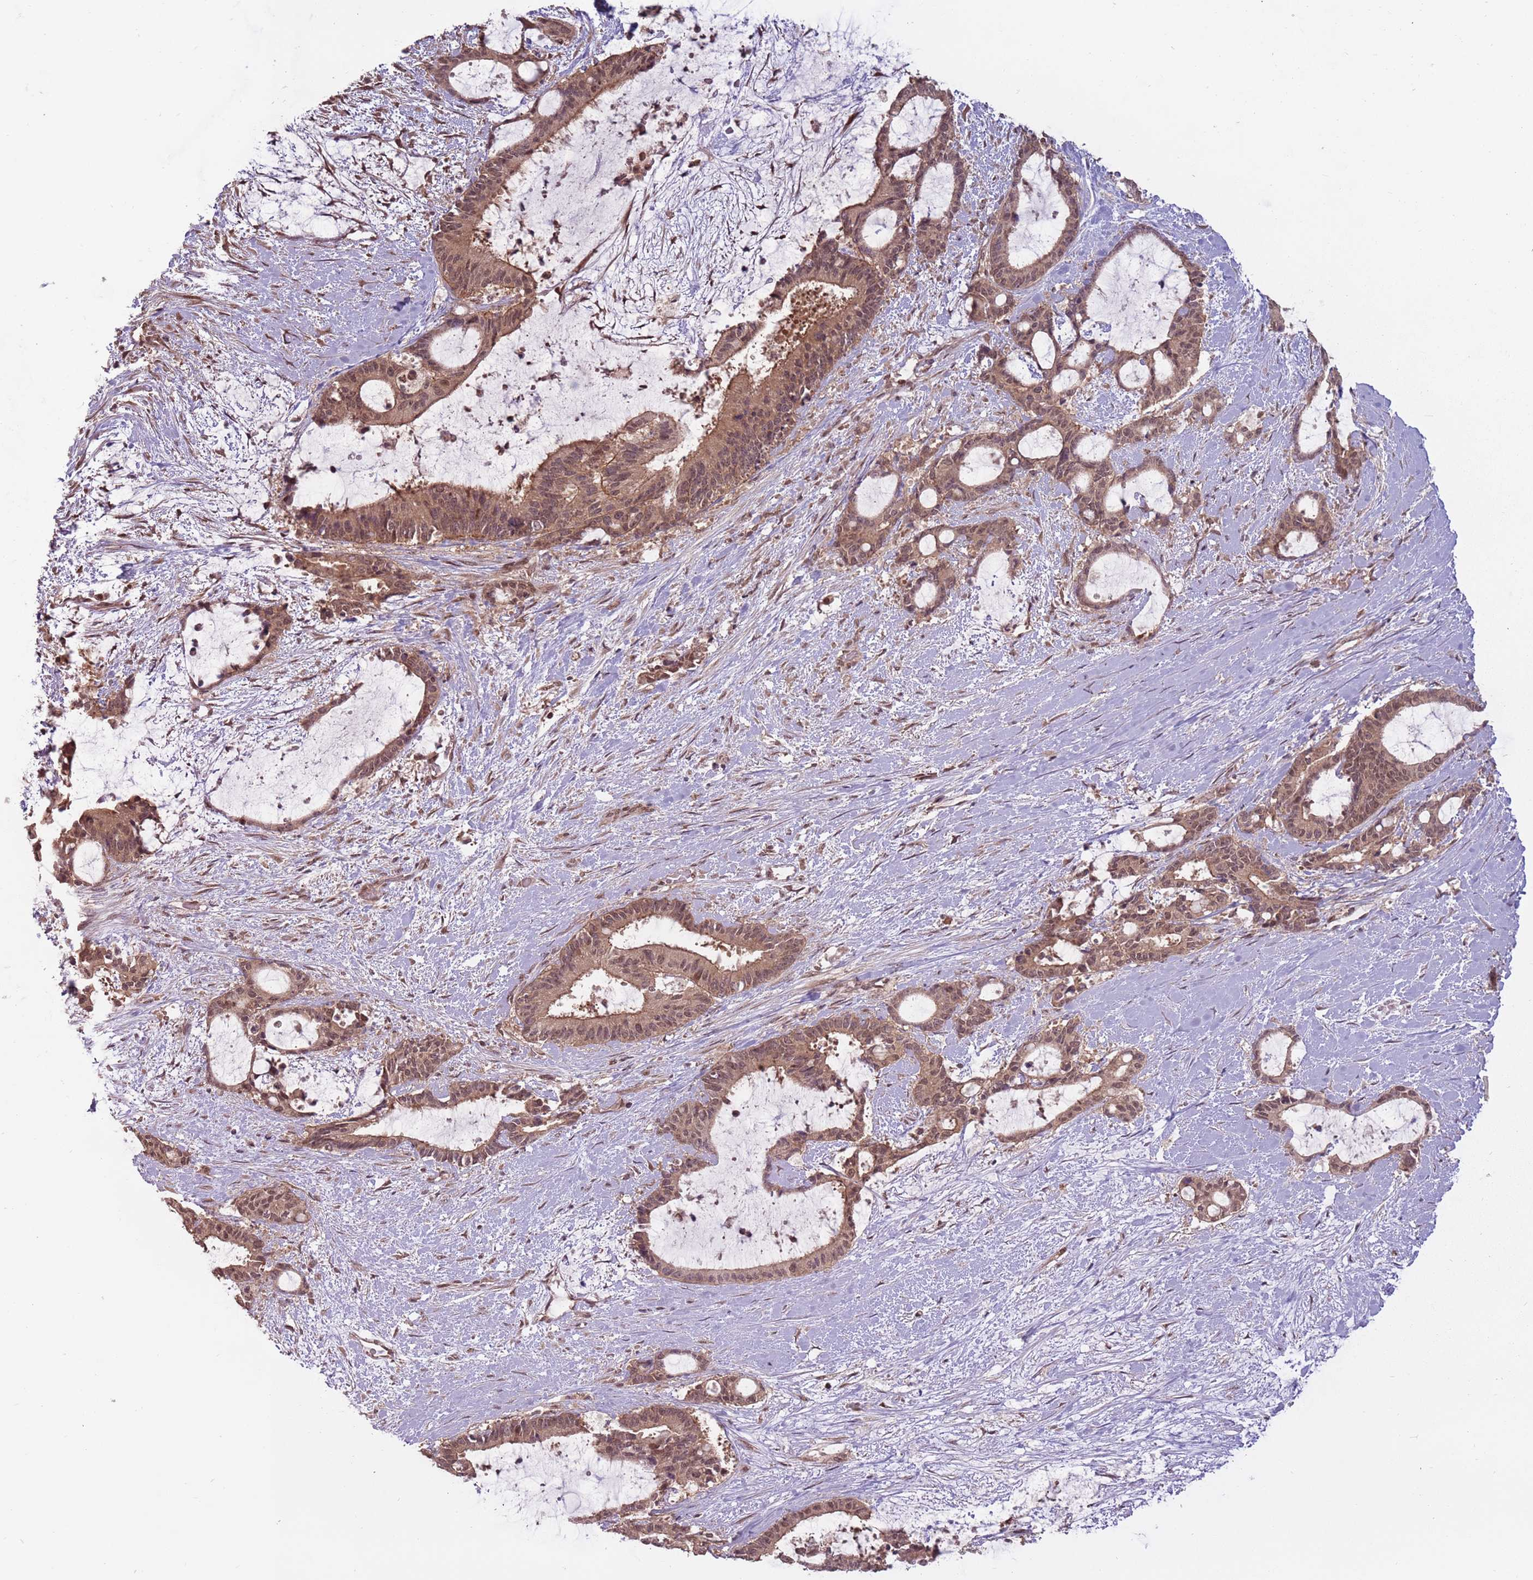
{"staining": {"intensity": "moderate", "quantity": ">75%", "location": "cytoplasmic/membranous"}, "tissue": "liver cancer", "cell_type": "Tumor cells", "image_type": "cancer", "snomed": [{"axis": "morphology", "description": "Normal tissue, NOS"}, {"axis": "morphology", "description": "Cholangiocarcinoma"}, {"axis": "topography", "description": "Liver"}, {"axis": "topography", "description": "Peripheral nerve tissue"}], "caption": "Tumor cells exhibit moderate cytoplasmic/membranous positivity in about >75% of cells in liver cholangiocarcinoma.", "gene": "ADAMTS3", "patient": {"sex": "female", "age": 73}}